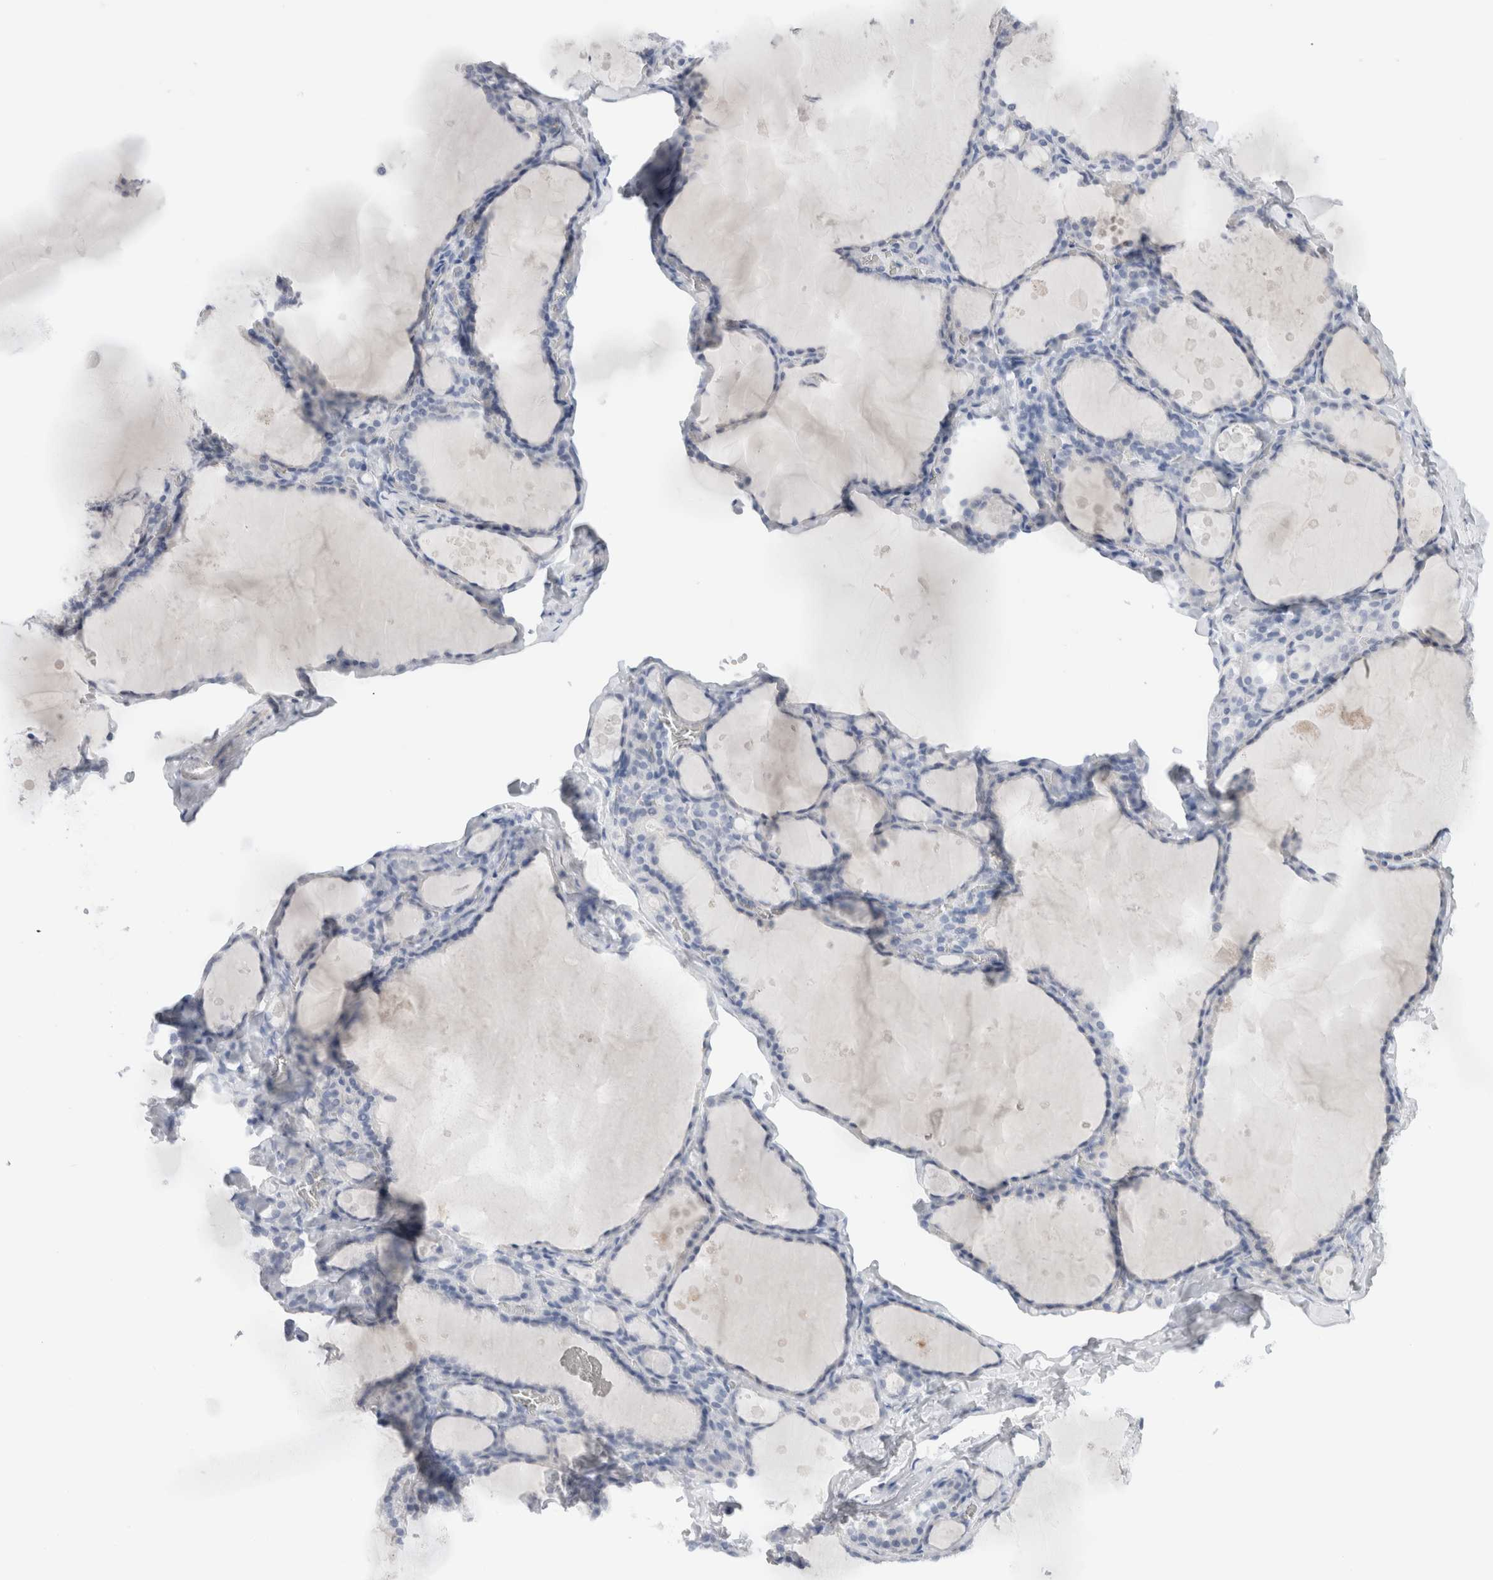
{"staining": {"intensity": "negative", "quantity": "none", "location": "none"}, "tissue": "thyroid gland", "cell_type": "Glandular cells", "image_type": "normal", "snomed": [{"axis": "morphology", "description": "Normal tissue, NOS"}, {"axis": "topography", "description": "Thyroid gland"}], "caption": "There is no significant expression in glandular cells of thyroid gland. (Brightfield microscopy of DAB (3,3'-diaminobenzidine) IHC at high magnification).", "gene": "C9orf50", "patient": {"sex": "male", "age": 56}}